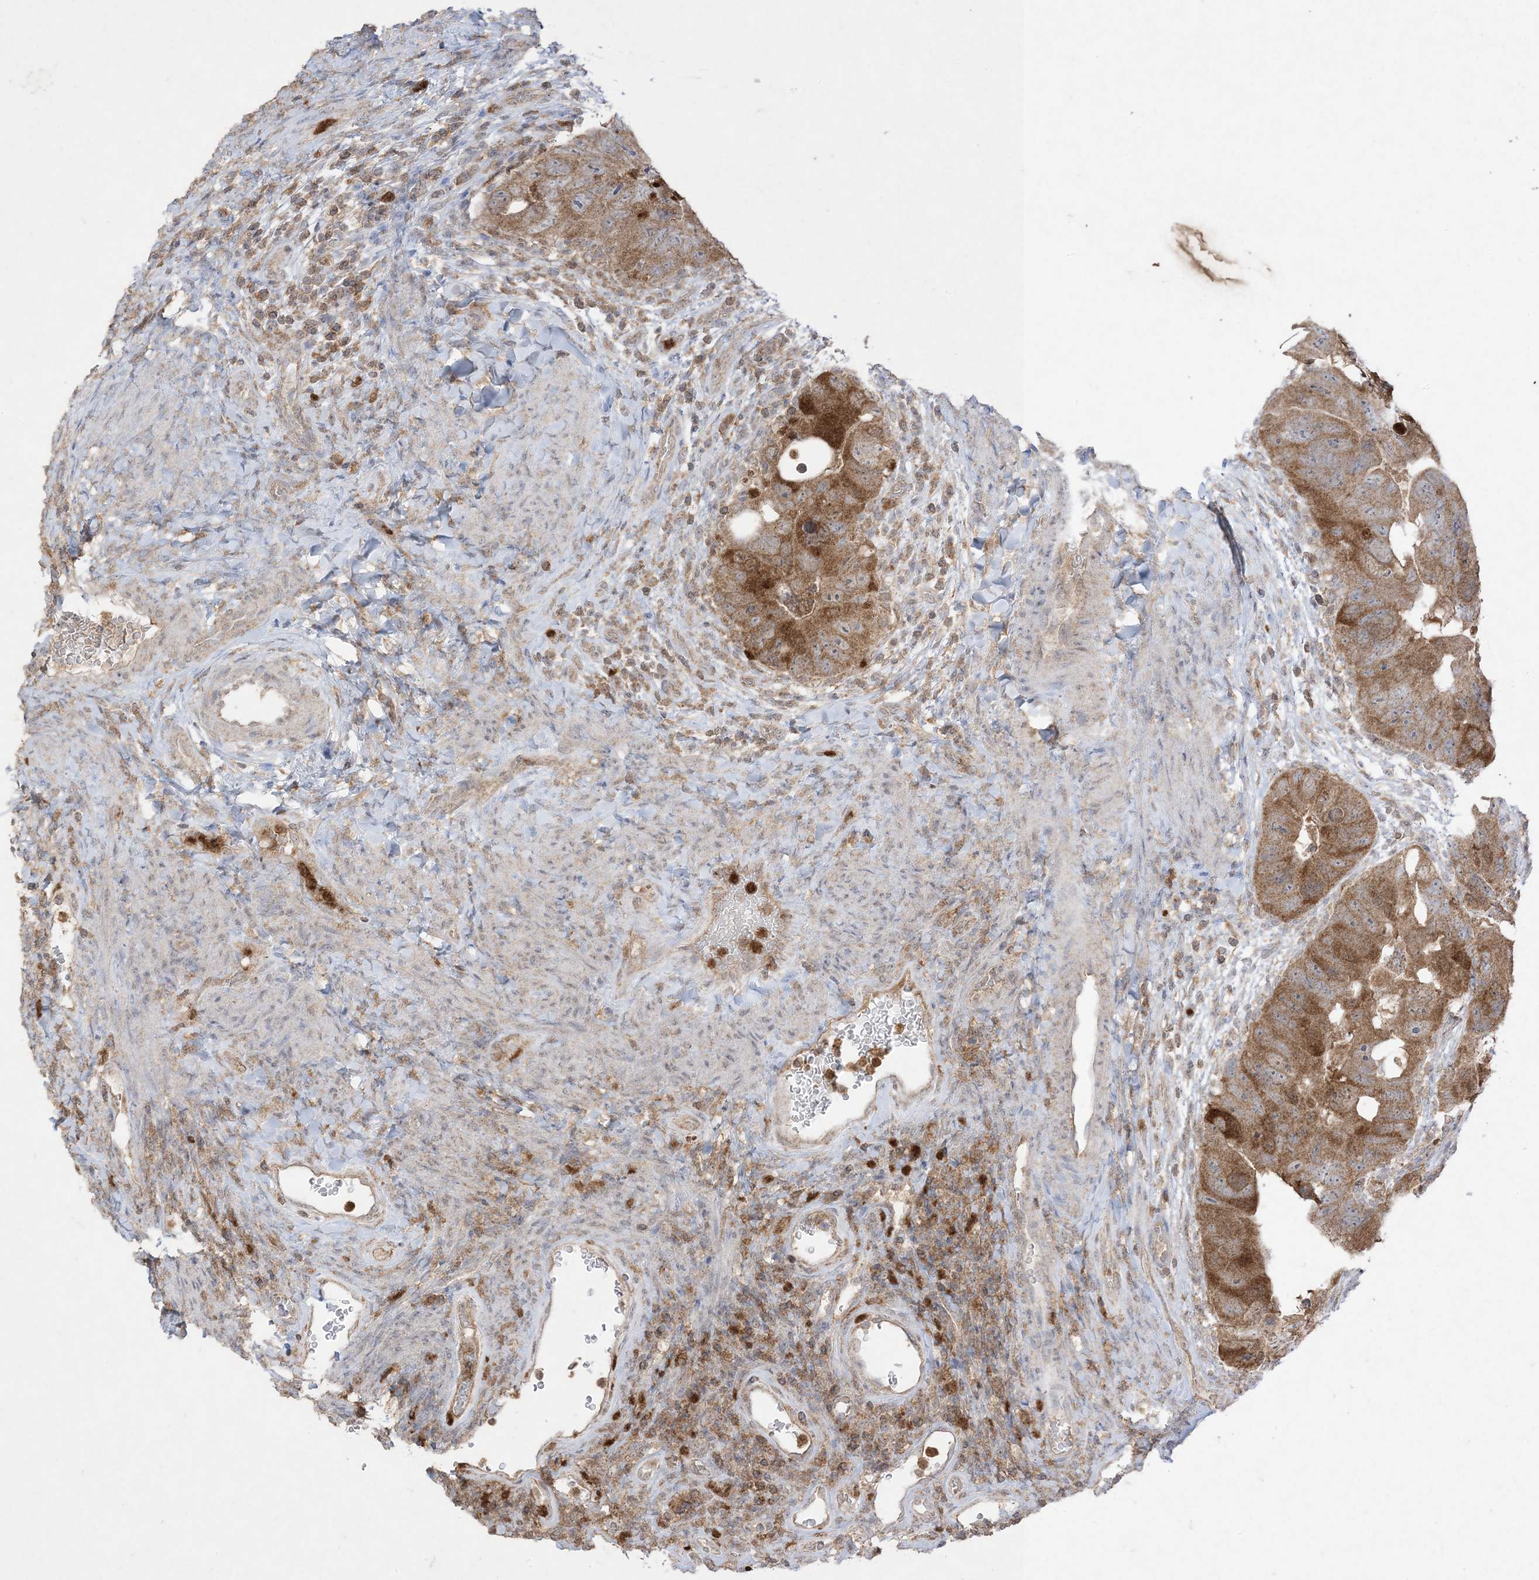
{"staining": {"intensity": "moderate", "quantity": ">75%", "location": "cytoplasmic/membranous"}, "tissue": "colorectal cancer", "cell_type": "Tumor cells", "image_type": "cancer", "snomed": [{"axis": "morphology", "description": "Adenocarcinoma, NOS"}, {"axis": "topography", "description": "Rectum"}], "caption": "Colorectal adenocarcinoma stained with a protein marker exhibits moderate staining in tumor cells.", "gene": "UBE2C", "patient": {"sex": "male", "age": 59}}